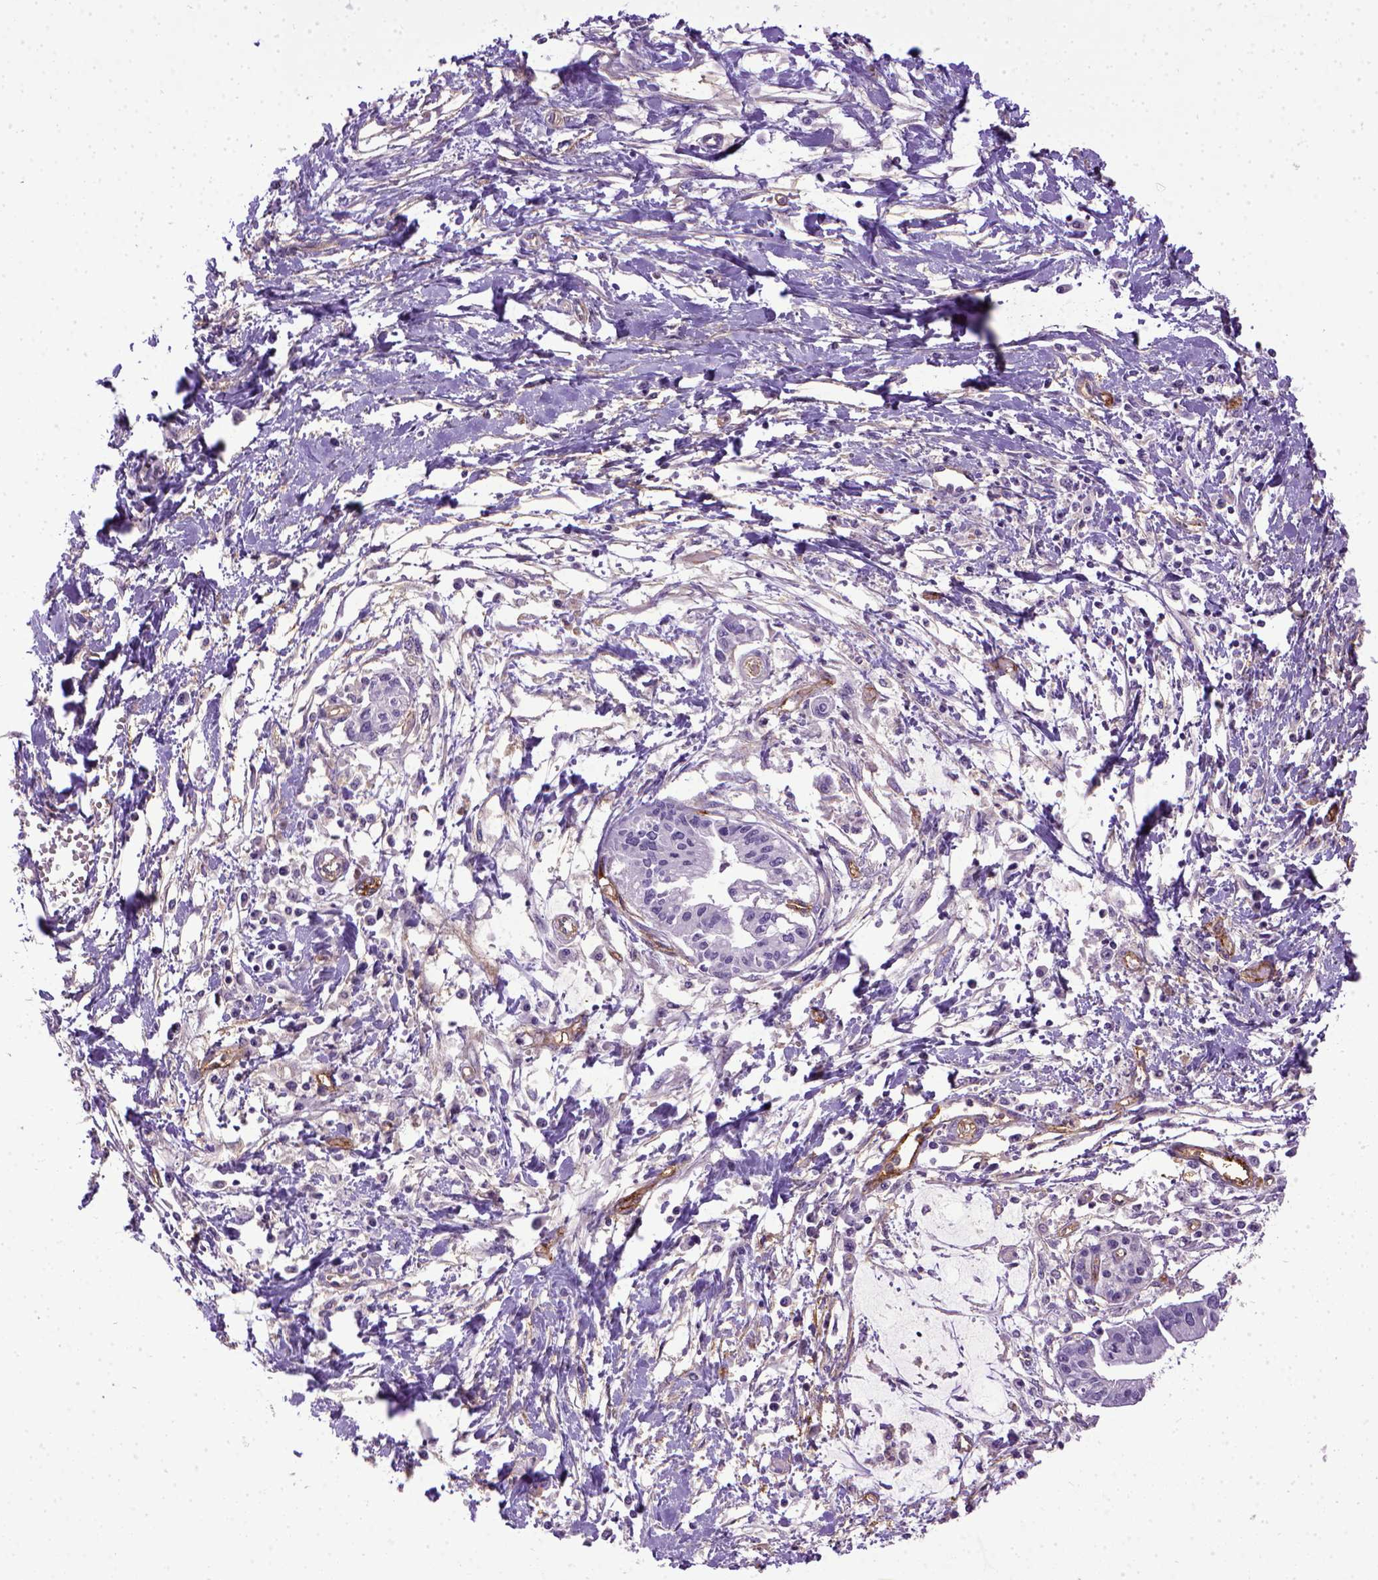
{"staining": {"intensity": "negative", "quantity": "none", "location": "none"}, "tissue": "pancreatic cancer", "cell_type": "Tumor cells", "image_type": "cancer", "snomed": [{"axis": "morphology", "description": "Adenocarcinoma, NOS"}, {"axis": "topography", "description": "Pancreas"}], "caption": "There is no significant positivity in tumor cells of pancreatic cancer (adenocarcinoma).", "gene": "ENG", "patient": {"sex": "male", "age": 60}}